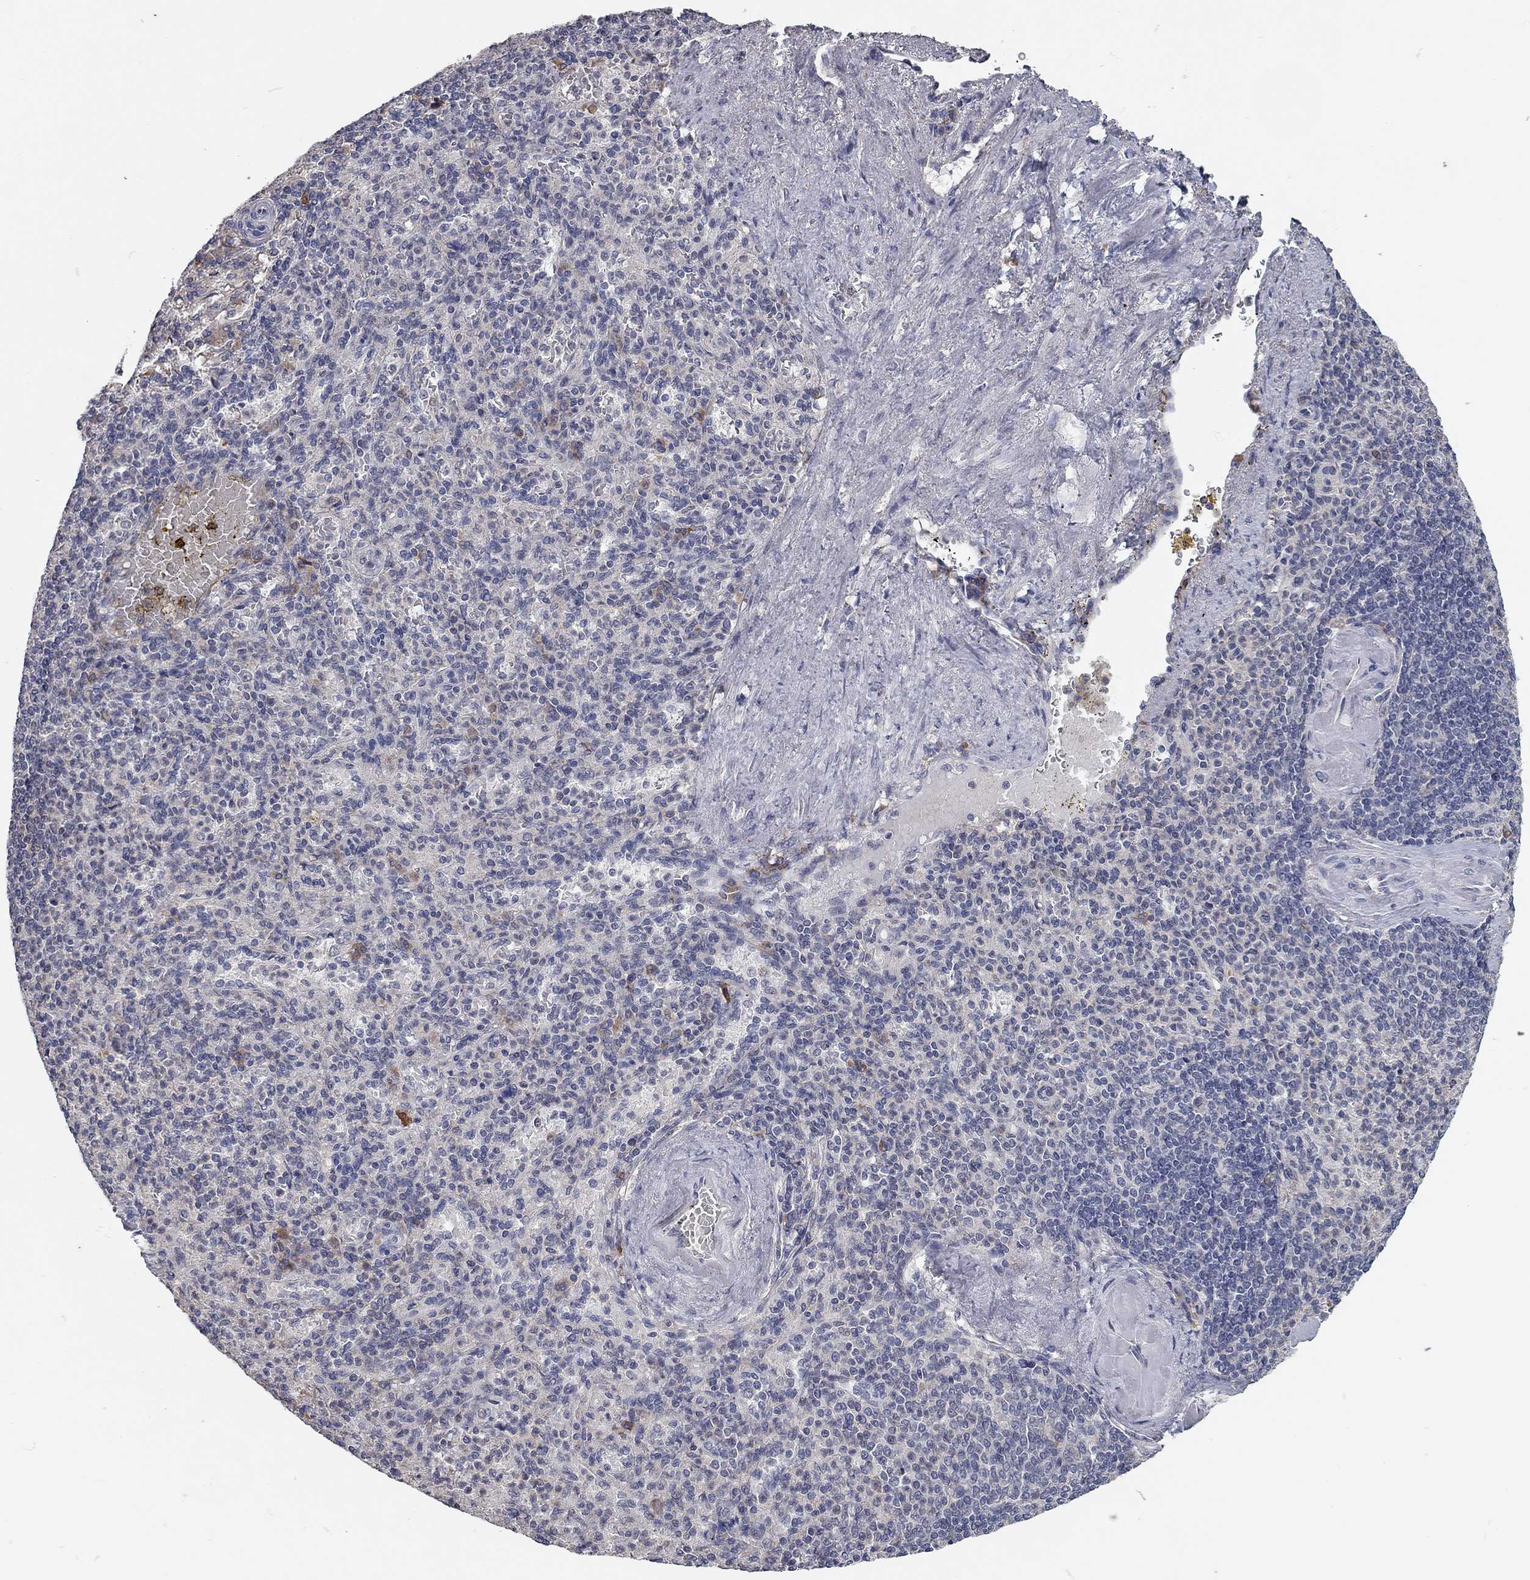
{"staining": {"intensity": "negative", "quantity": "none", "location": "none"}, "tissue": "spleen", "cell_type": "Cells in red pulp", "image_type": "normal", "snomed": [{"axis": "morphology", "description": "Normal tissue, NOS"}, {"axis": "topography", "description": "Spleen"}], "caption": "Photomicrograph shows no protein positivity in cells in red pulp of unremarkable spleen. Nuclei are stained in blue.", "gene": "XAGE2", "patient": {"sex": "female", "age": 74}}